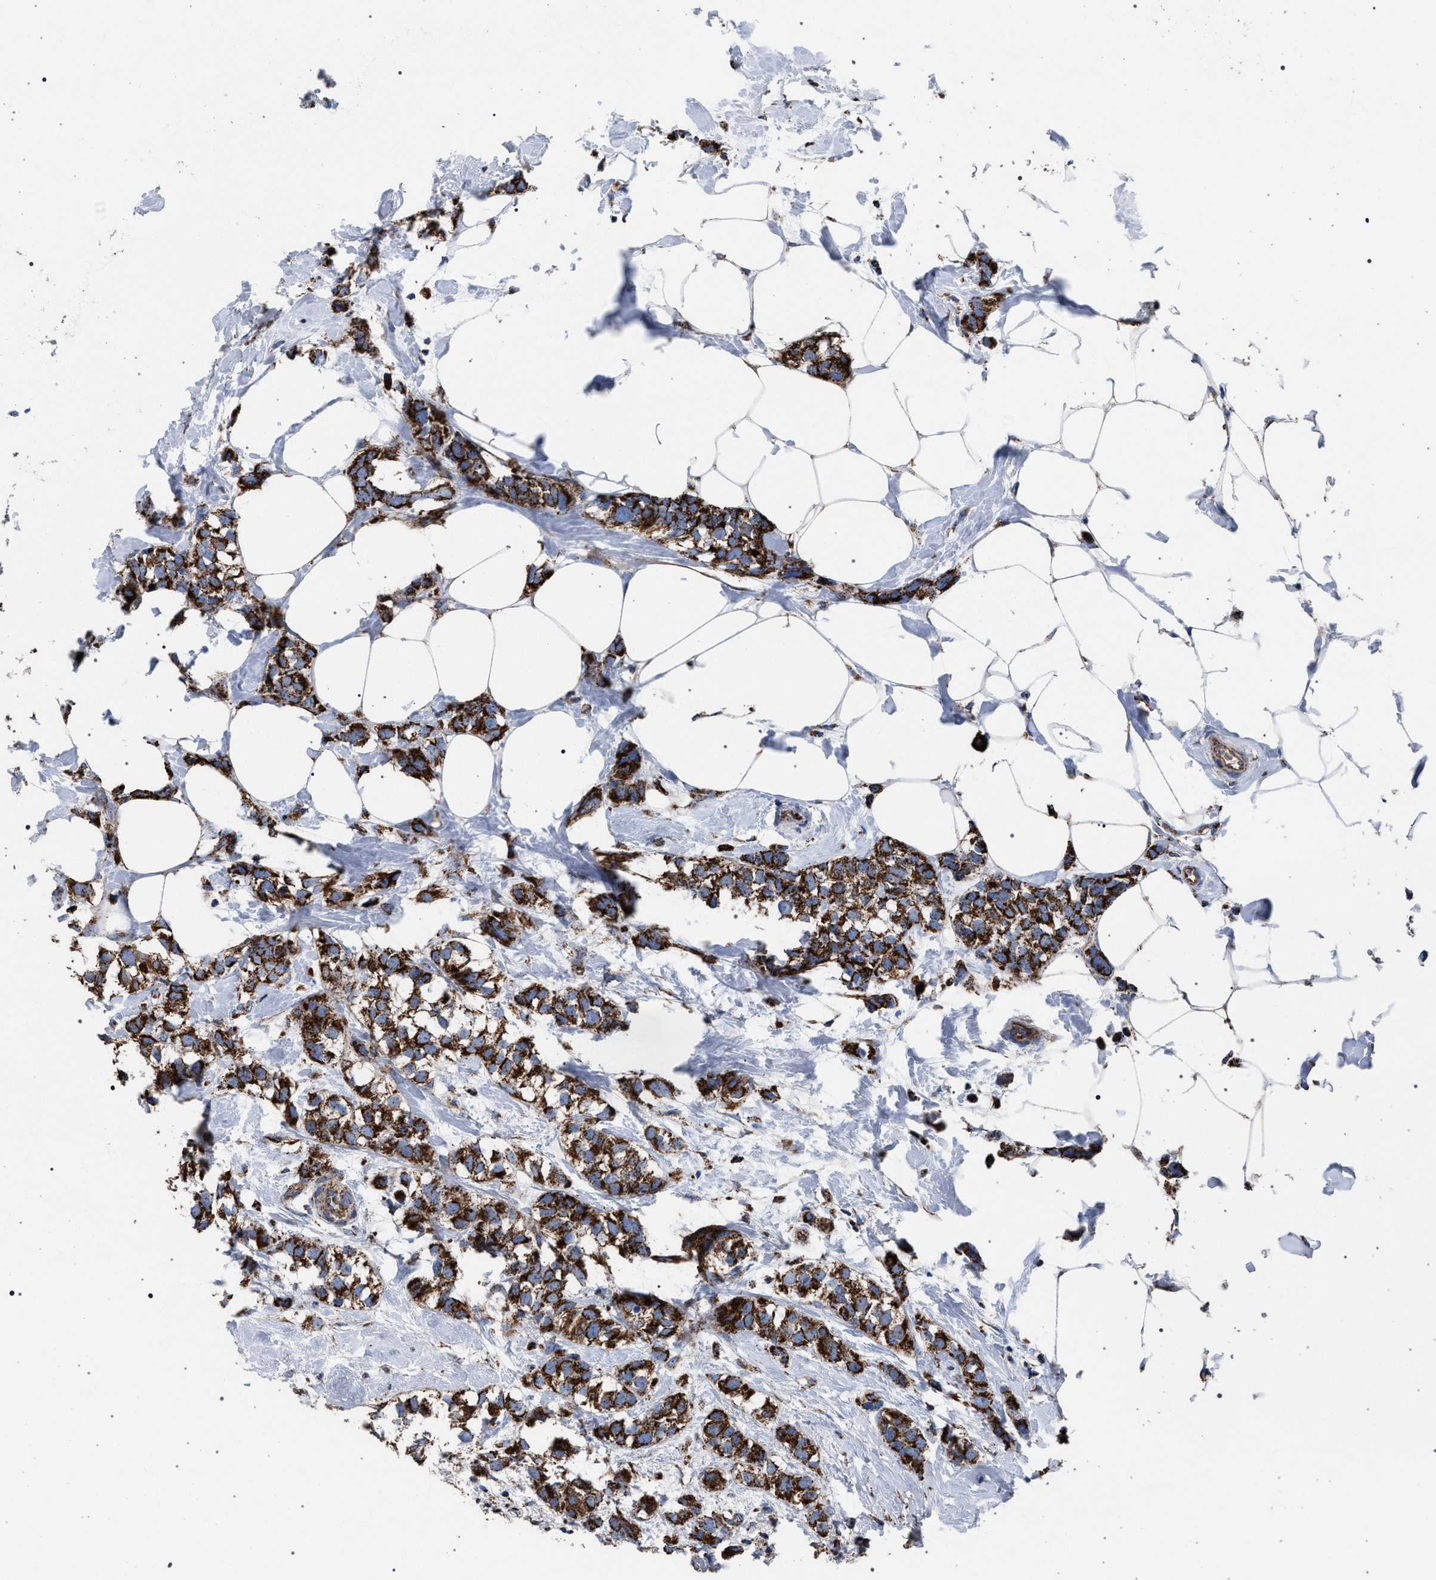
{"staining": {"intensity": "strong", "quantity": ">75%", "location": "cytoplasmic/membranous"}, "tissue": "breast cancer", "cell_type": "Tumor cells", "image_type": "cancer", "snomed": [{"axis": "morphology", "description": "Normal tissue, NOS"}, {"axis": "morphology", "description": "Duct carcinoma"}, {"axis": "topography", "description": "Breast"}], "caption": "Immunohistochemistry (DAB) staining of human infiltrating ductal carcinoma (breast) reveals strong cytoplasmic/membranous protein positivity in about >75% of tumor cells. The protein of interest is shown in brown color, while the nuclei are stained blue.", "gene": "VPS13A", "patient": {"sex": "female", "age": 50}}